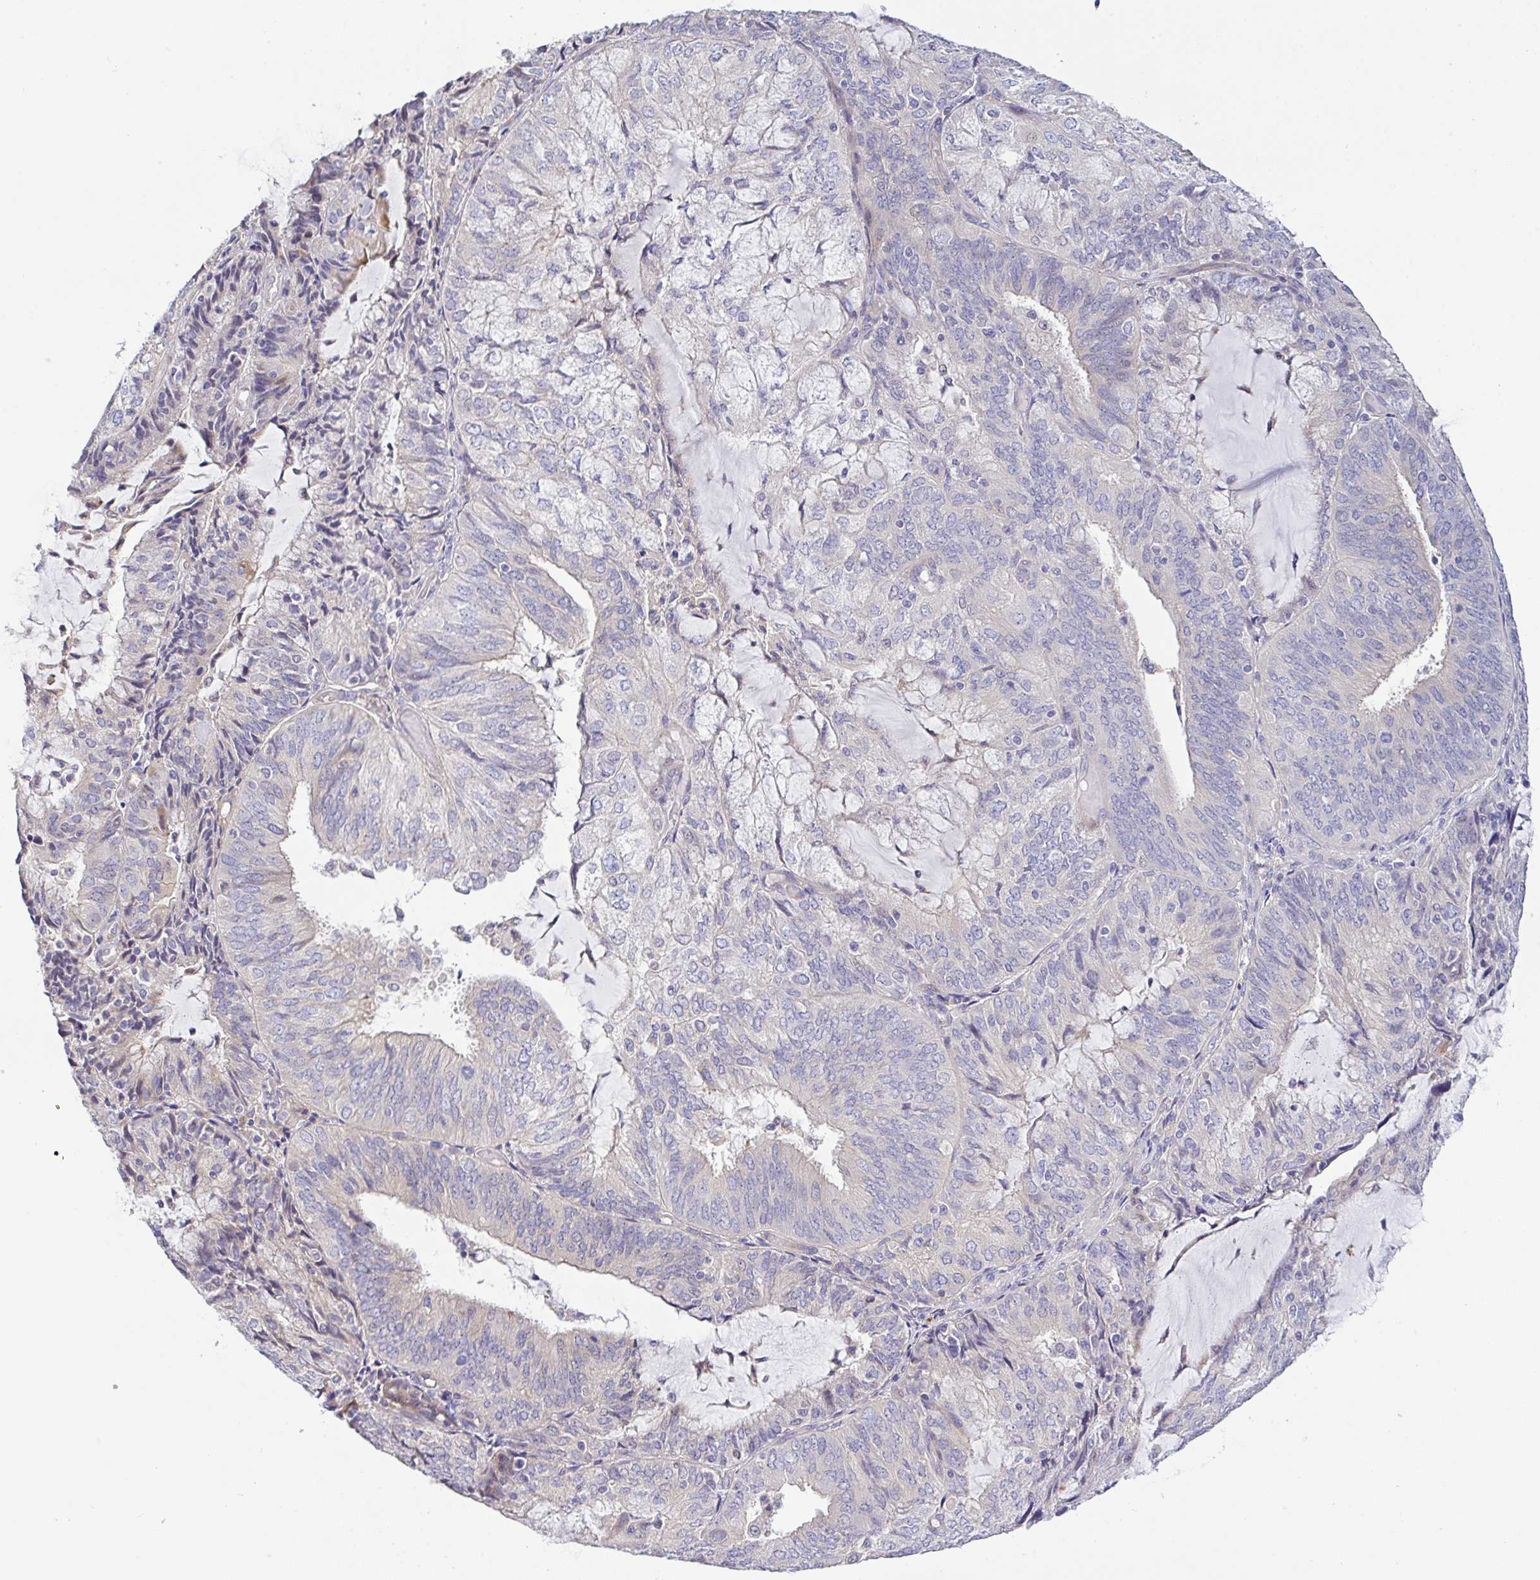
{"staining": {"intensity": "negative", "quantity": "none", "location": "none"}, "tissue": "endometrial cancer", "cell_type": "Tumor cells", "image_type": "cancer", "snomed": [{"axis": "morphology", "description": "Adenocarcinoma, NOS"}, {"axis": "topography", "description": "Endometrium"}], "caption": "This is an IHC micrograph of endometrial cancer. There is no positivity in tumor cells.", "gene": "EPN3", "patient": {"sex": "female", "age": 81}}